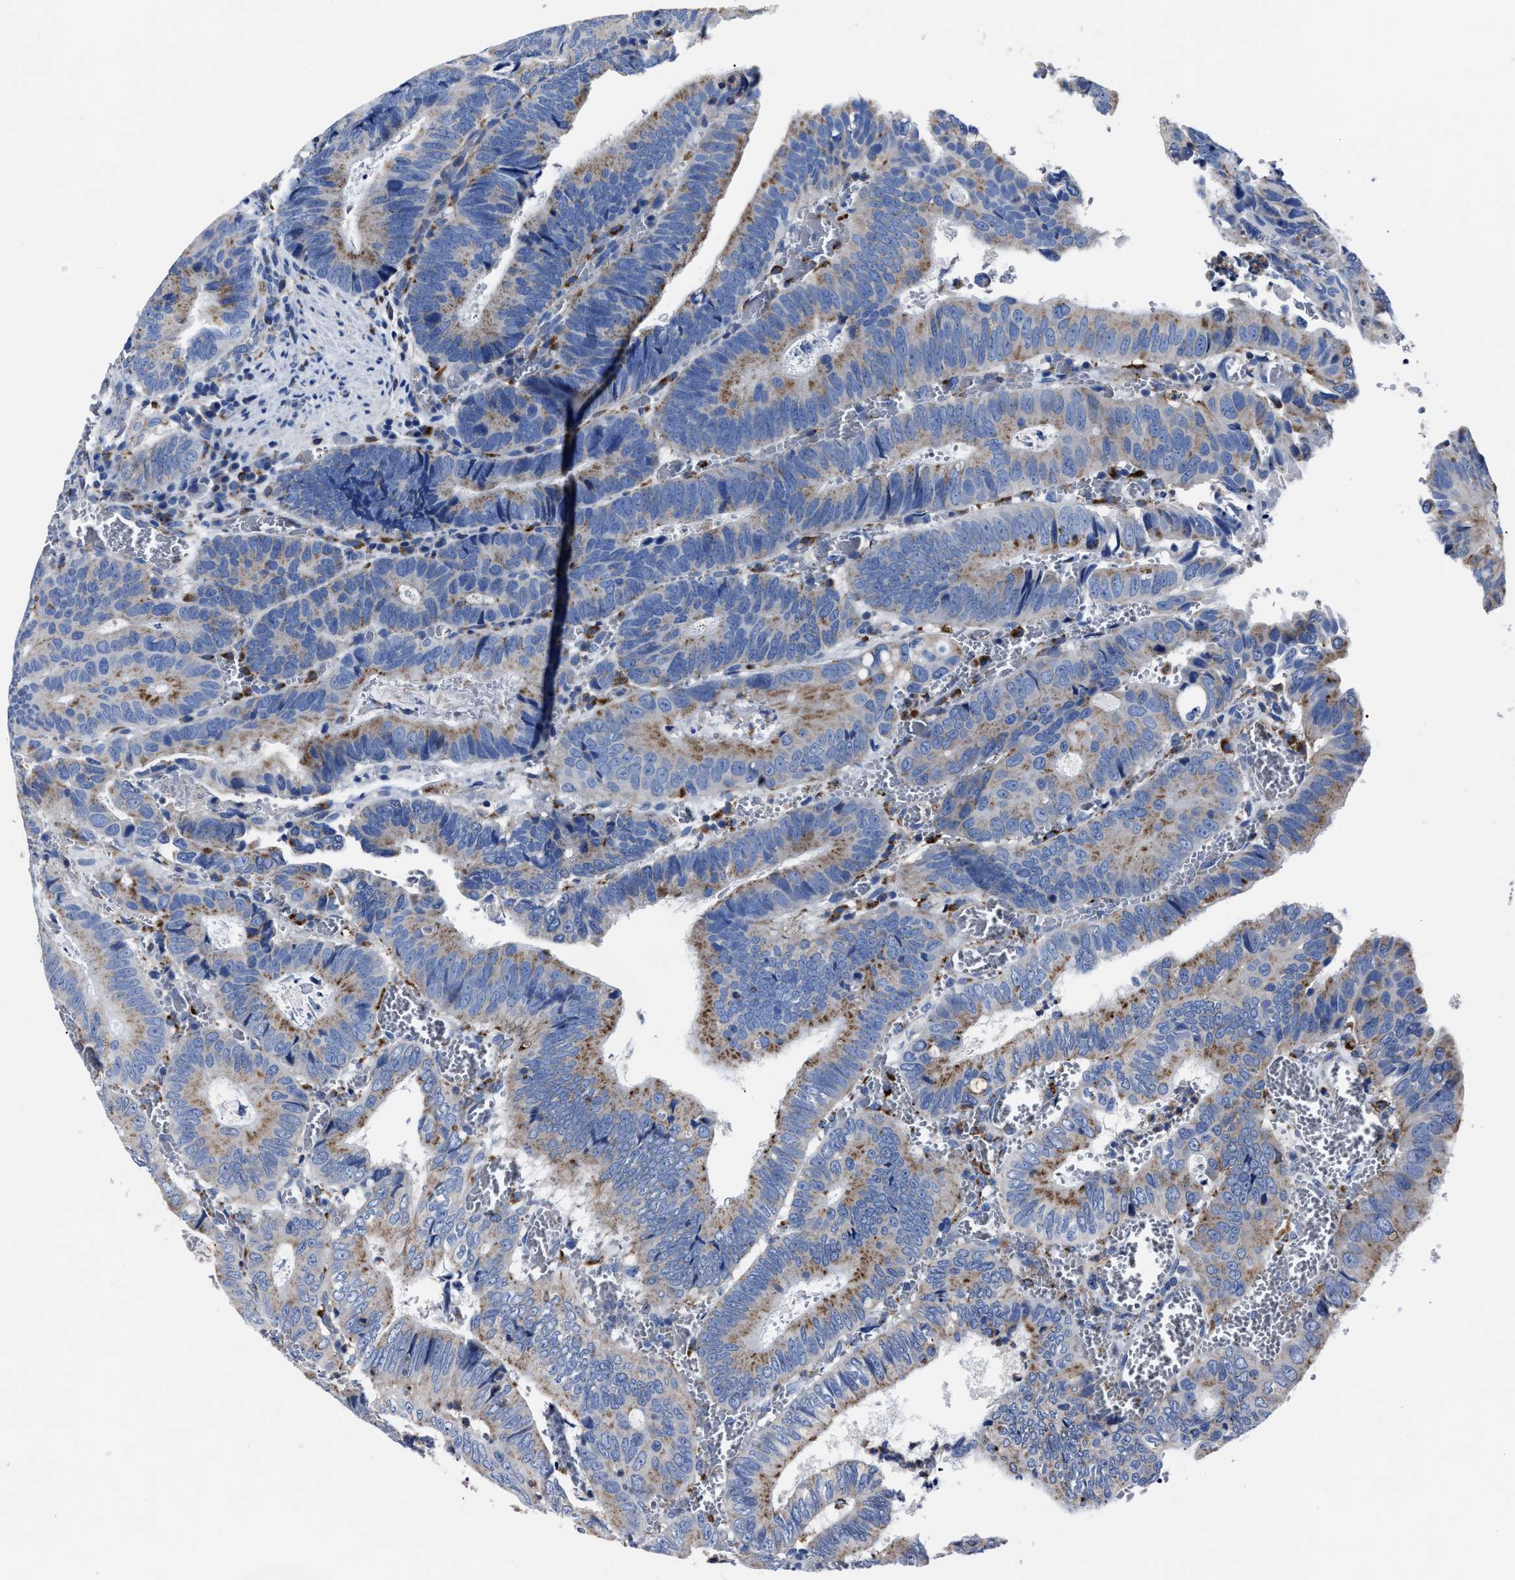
{"staining": {"intensity": "moderate", "quantity": "<25%", "location": "cytoplasmic/membranous"}, "tissue": "colorectal cancer", "cell_type": "Tumor cells", "image_type": "cancer", "snomed": [{"axis": "morphology", "description": "Inflammation, NOS"}, {"axis": "morphology", "description": "Adenocarcinoma, NOS"}, {"axis": "topography", "description": "Colon"}], "caption": "Brown immunohistochemical staining in human colorectal adenocarcinoma demonstrates moderate cytoplasmic/membranous staining in approximately <25% of tumor cells.", "gene": "LAMTOR4", "patient": {"sex": "male", "age": 72}}